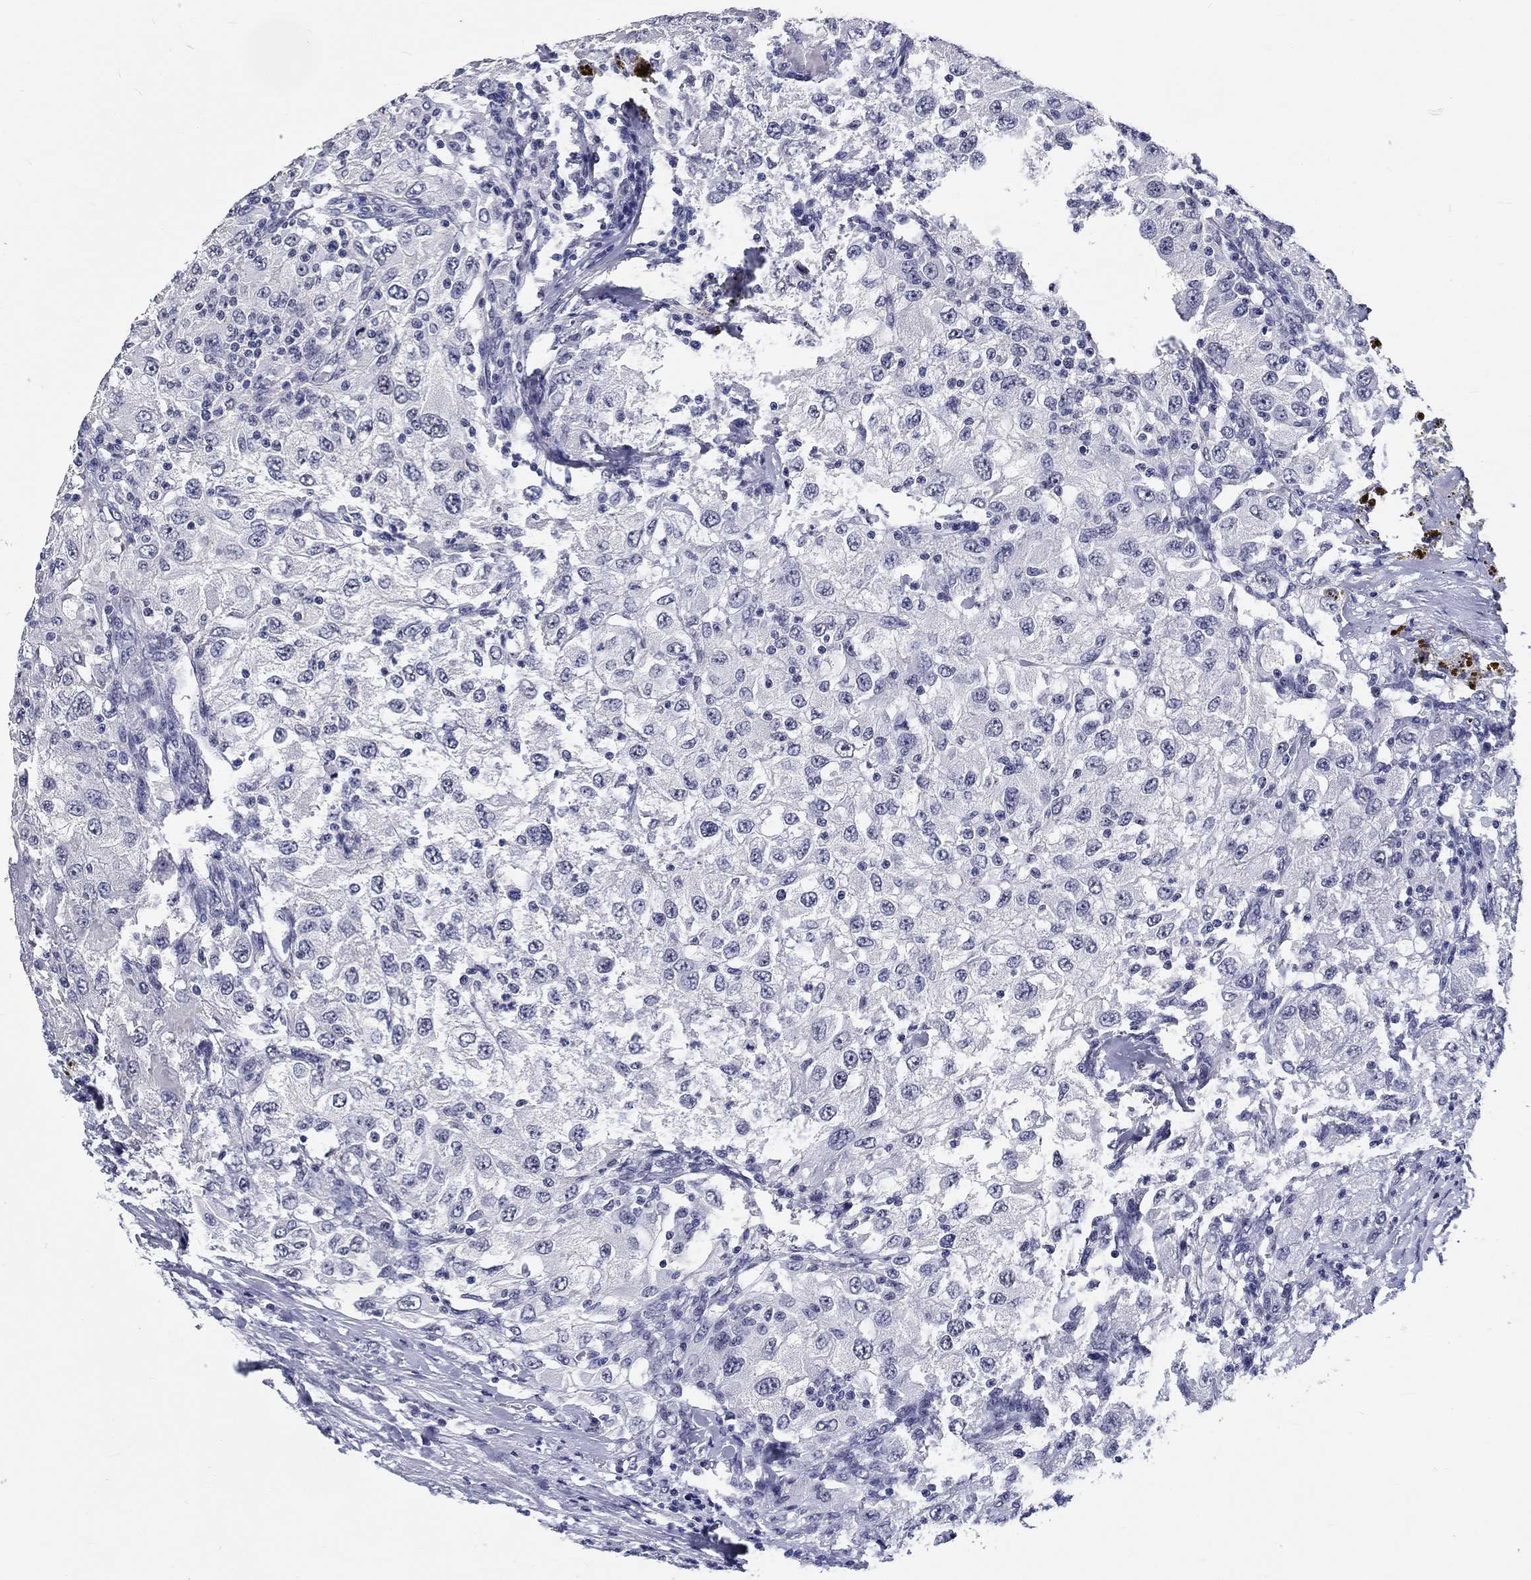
{"staining": {"intensity": "negative", "quantity": "none", "location": "none"}, "tissue": "renal cancer", "cell_type": "Tumor cells", "image_type": "cancer", "snomed": [{"axis": "morphology", "description": "Adenocarcinoma, NOS"}, {"axis": "topography", "description": "Kidney"}], "caption": "Immunohistochemical staining of human renal cancer (adenocarcinoma) shows no significant positivity in tumor cells.", "gene": "GRIN1", "patient": {"sex": "female", "age": 67}}